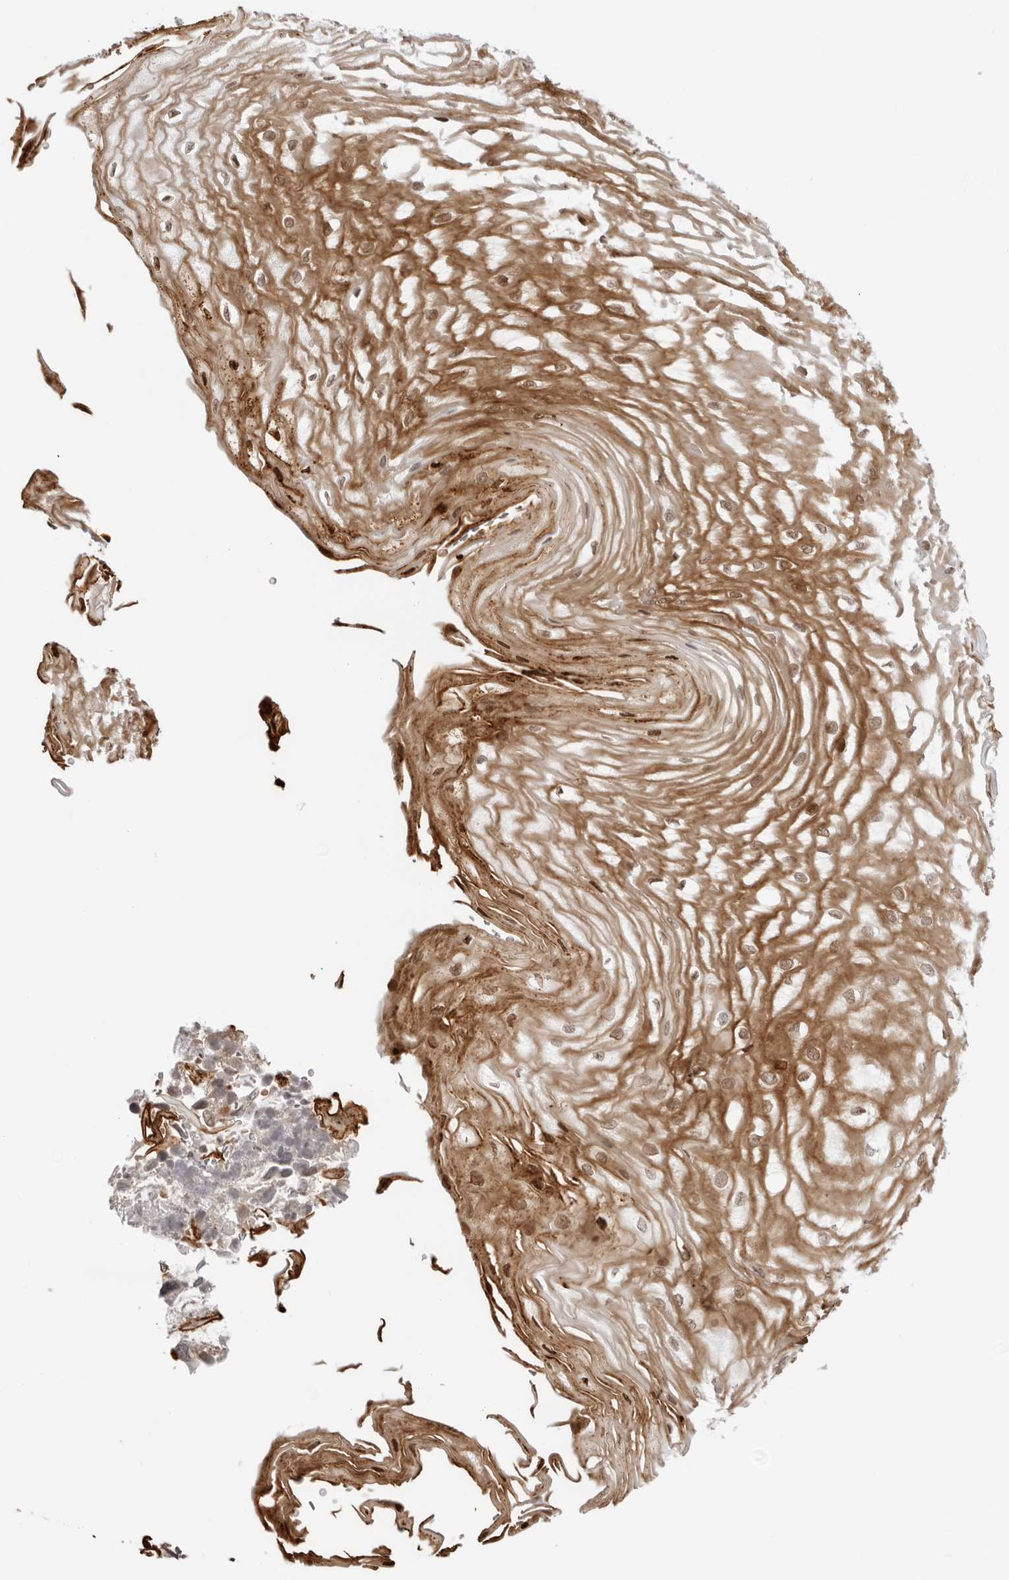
{"staining": {"intensity": "moderate", "quantity": ">75%", "location": "cytoplasmic/membranous,nuclear"}, "tissue": "esophagus", "cell_type": "Squamous epithelial cells", "image_type": "normal", "snomed": [{"axis": "morphology", "description": "Normal tissue, NOS"}, {"axis": "topography", "description": "Esophagus"}], "caption": "Immunohistochemistry (IHC) (DAB) staining of unremarkable human esophagus shows moderate cytoplasmic/membranous,nuclear protein expression in approximately >75% of squamous epithelial cells.", "gene": "RNF146", "patient": {"sex": "male", "age": 54}}